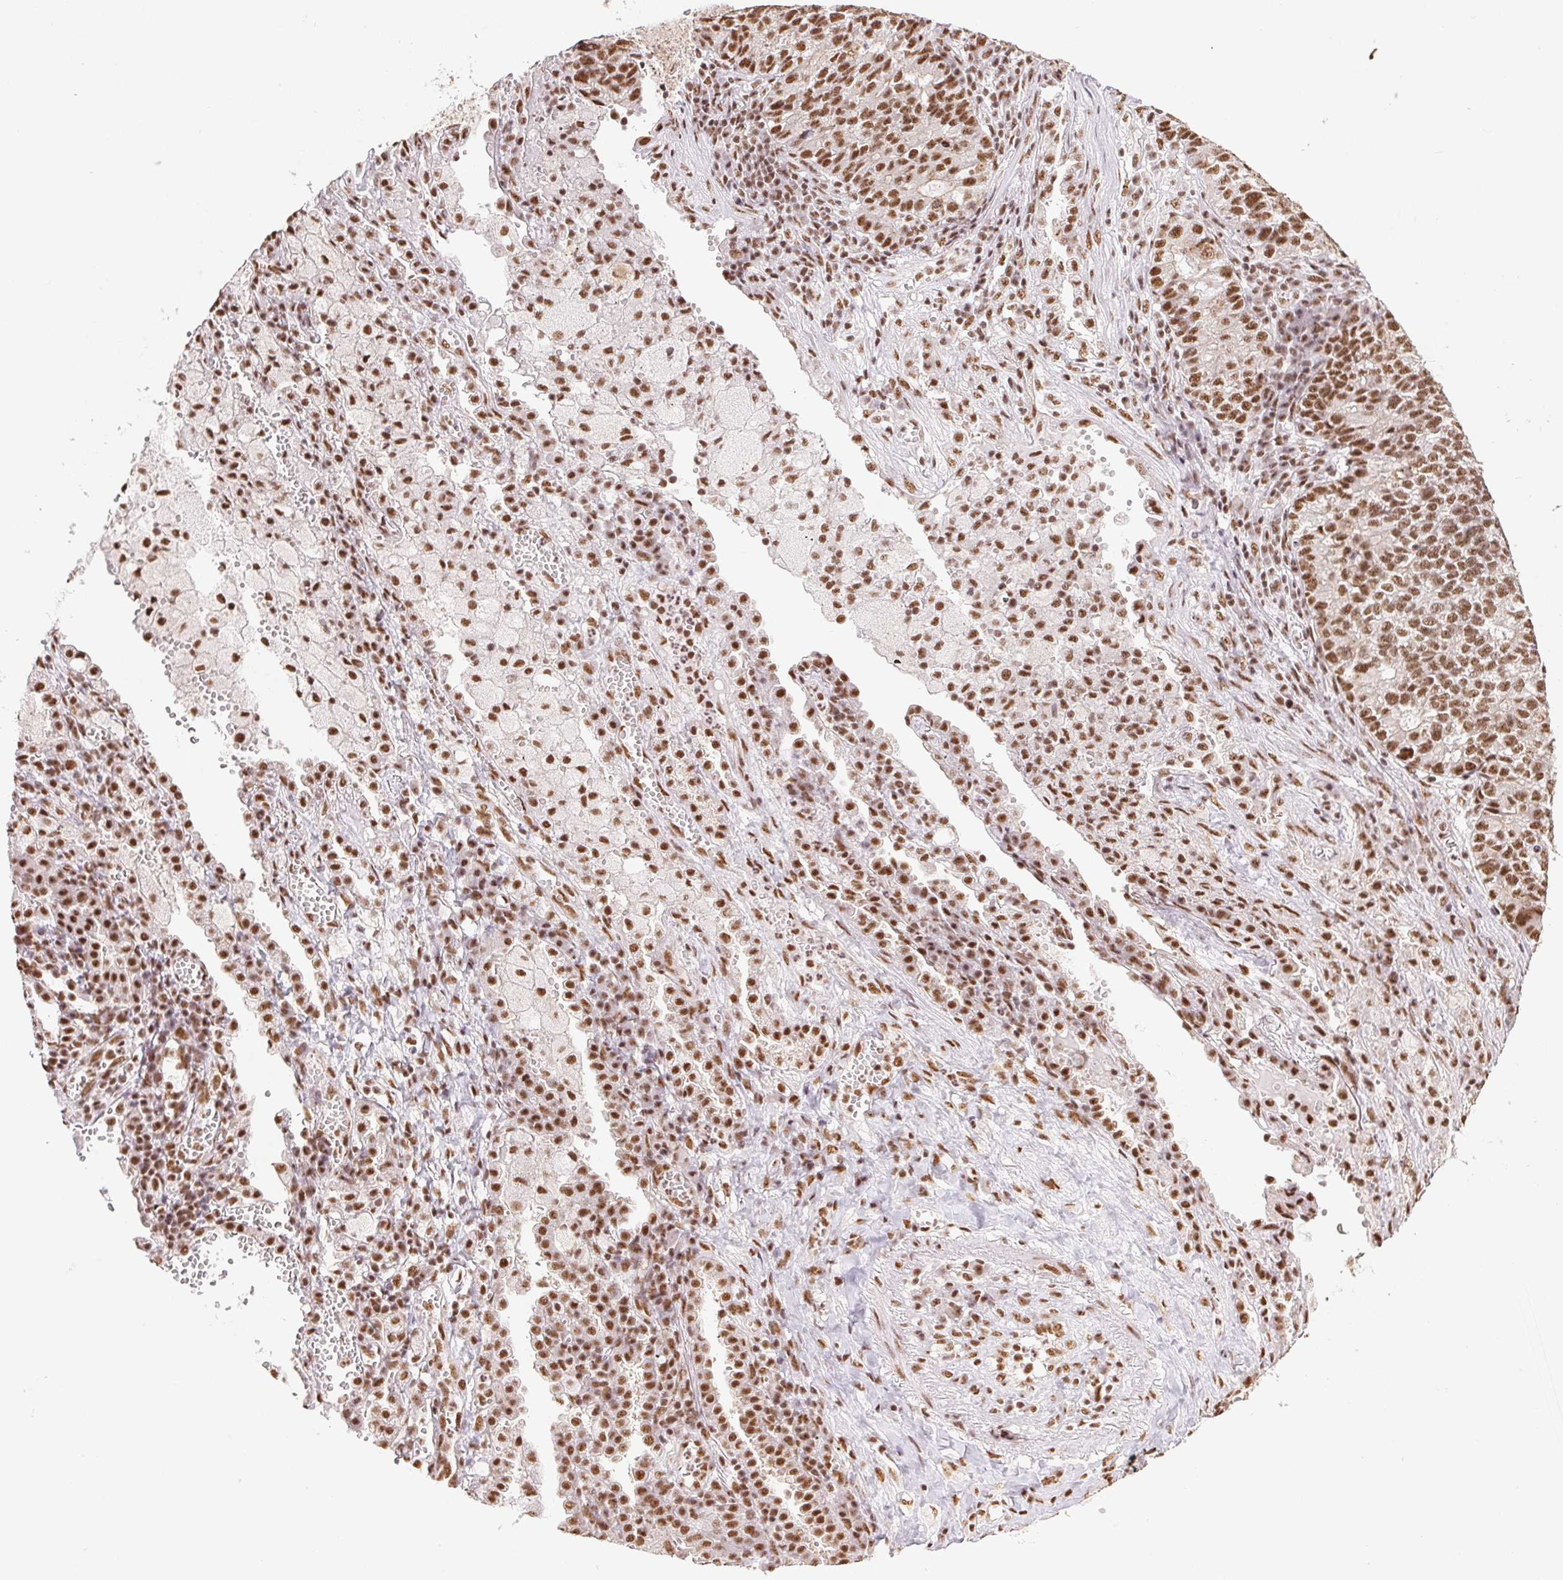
{"staining": {"intensity": "moderate", "quantity": ">75%", "location": "nuclear"}, "tissue": "lung cancer", "cell_type": "Tumor cells", "image_type": "cancer", "snomed": [{"axis": "morphology", "description": "Adenocarcinoma, NOS"}, {"axis": "topography", "description": "Lung"}], "caption": "Lung cancer (adenocarcinoma) stained for a protein (brown) shows moderate nuclear positive expression in approximately >75% of tumor cells.", "gene": "IK", "patient": {"sex": "male", "age": 57}}